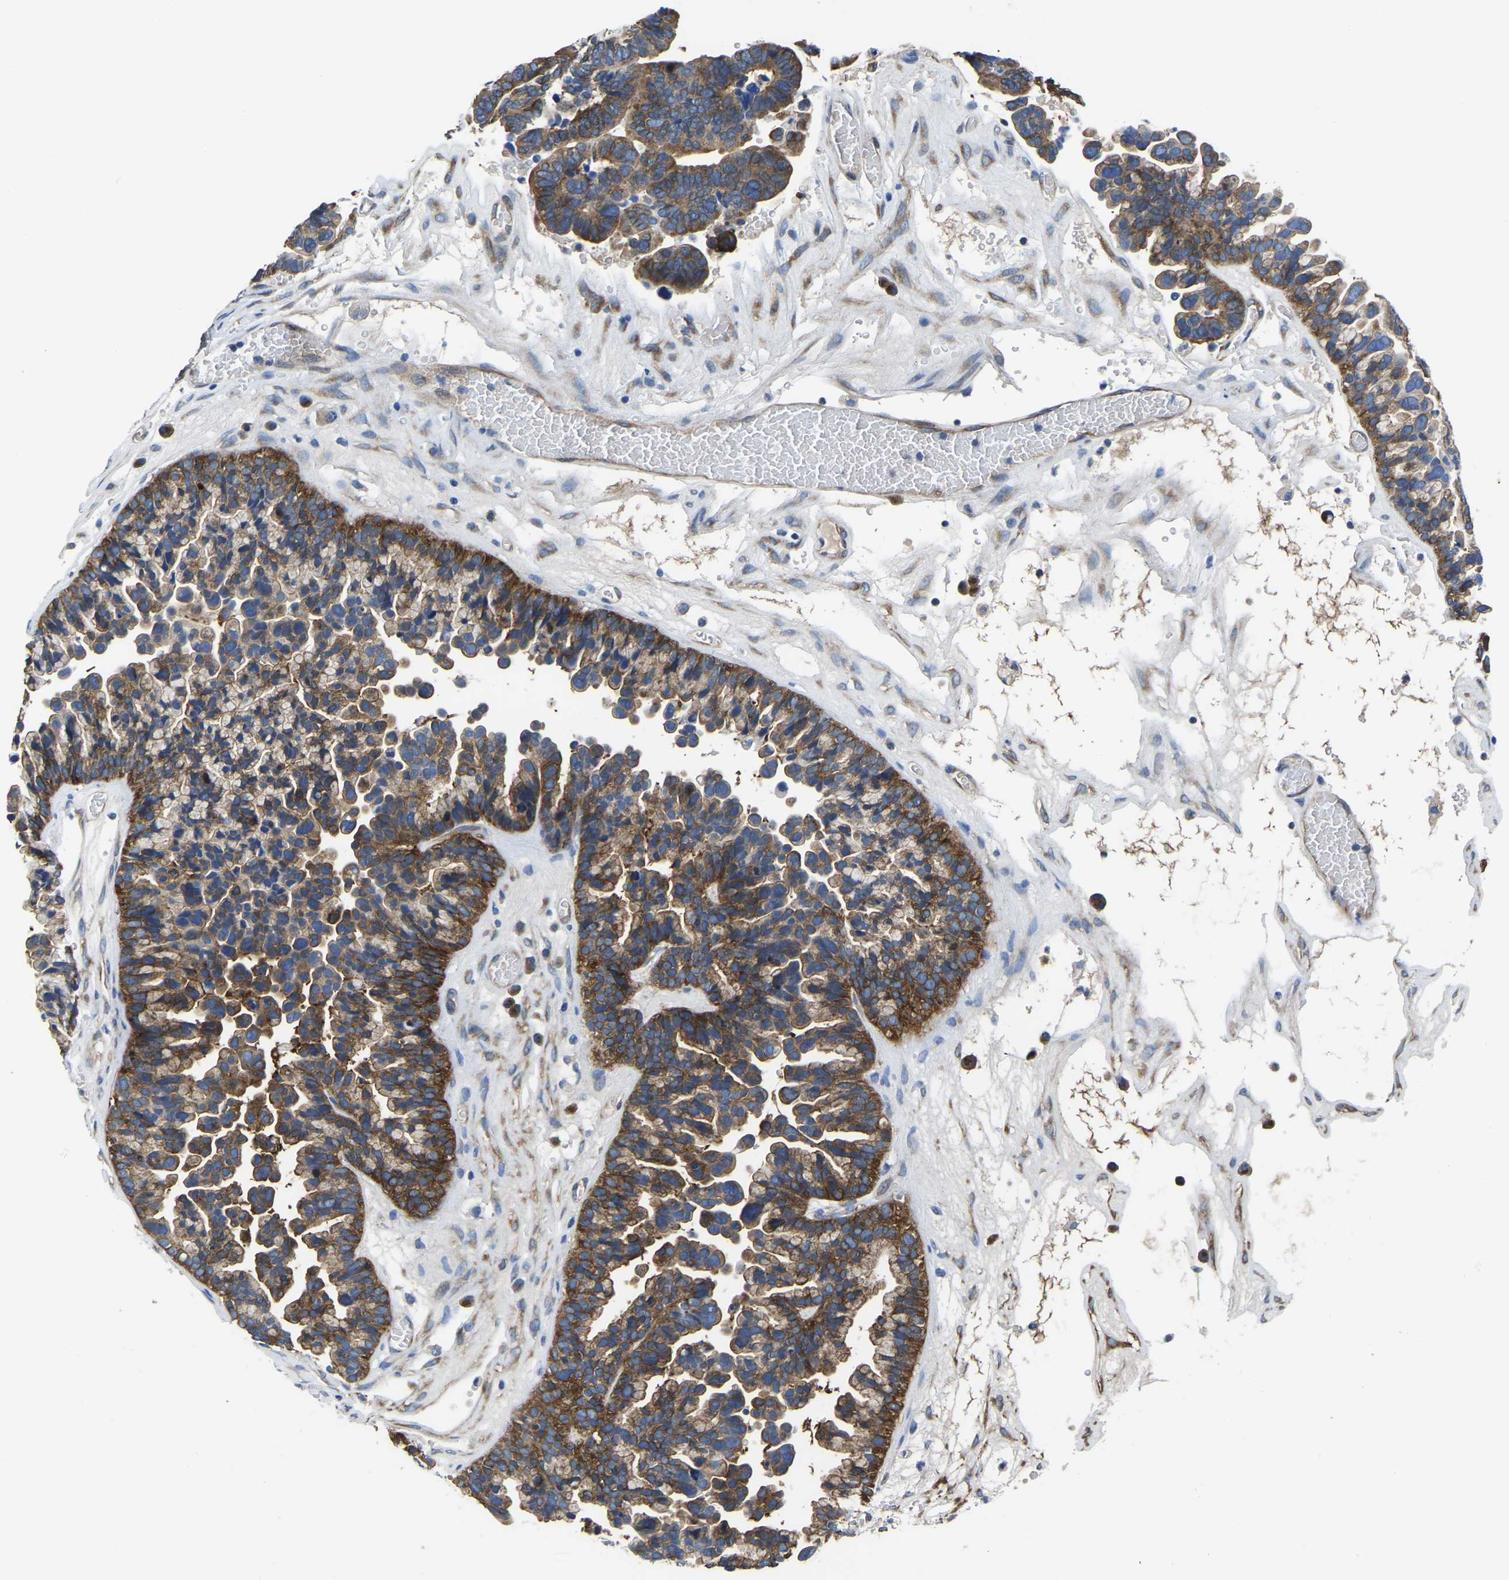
{"staining": {"intensity": "strong", "quantity": "25%-75%", "location": "cytoplasmic/membranous"}, "tissue": "ovarian cancer", "cell_type": "Tumor cells", "image_type": "cancer", "snomed": [{"axis": "morphology", "description": "Cystadenocarcinoma, serous, NOS"}, {"axis": "topography", "description": "Ovary"}], "caption": "About 25%-75% of tumor cells in human ovarian cancer exhibit strong cytoplasmic/membranous protein expression as visualized by brown immunohistochemical staining.", "gene": "TFG", "patient": {"sex": "female", "age": 56}}